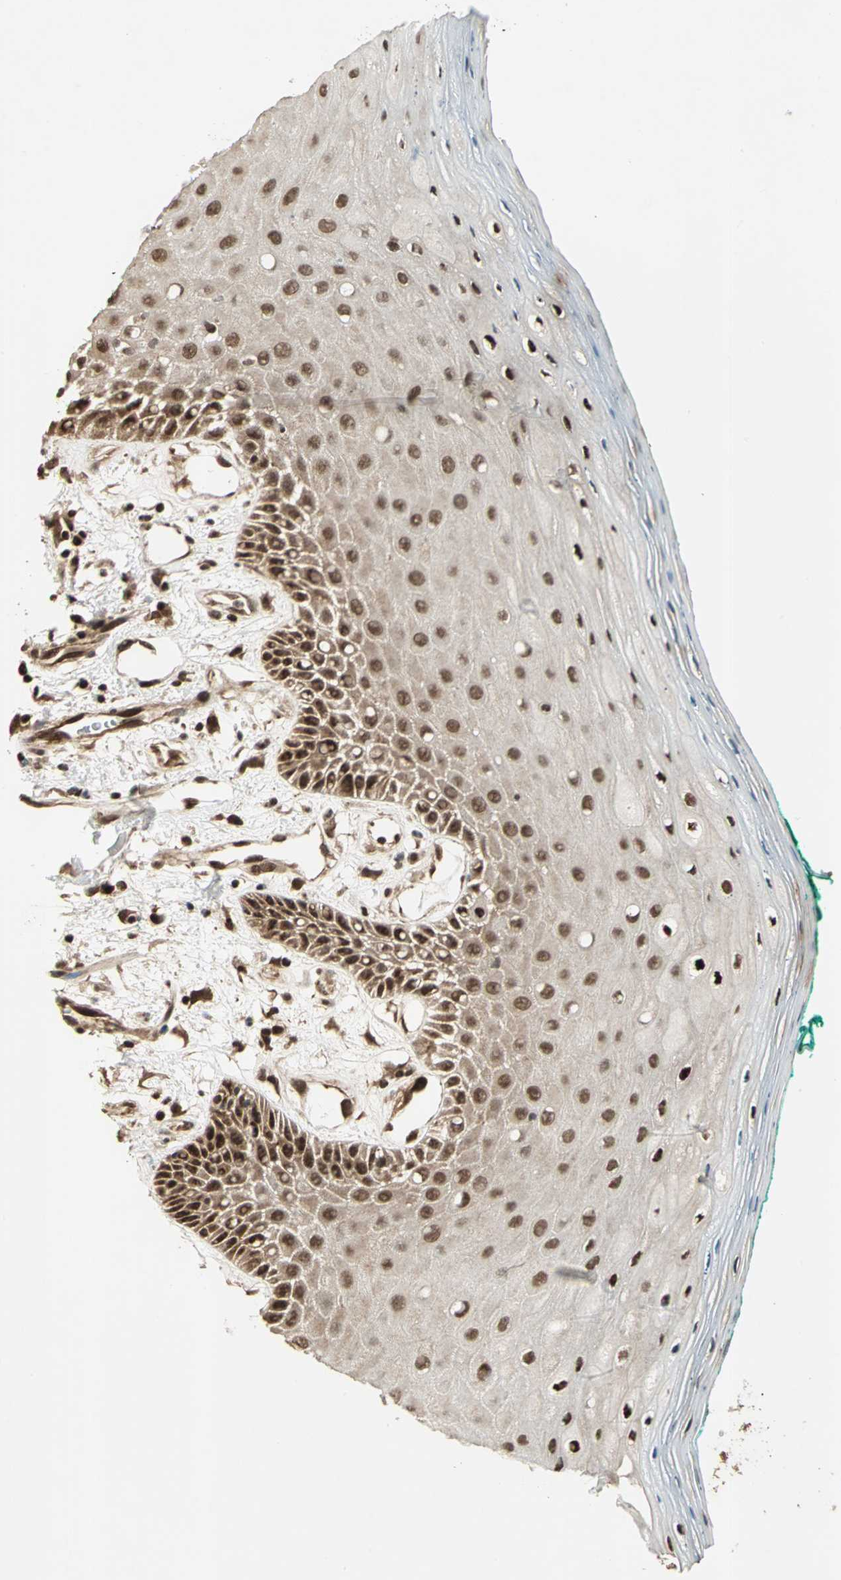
{"staining": {"intensity": "moderate", "quantity": ">75%", "location": "cytoplasmic/membranous,nuclear"}, "tissue": "oral mucosa", "cell_type": "Squamous epithelial cells", "image_type": "normal", "snomed": [{"axis": "morphology", "description": "Normal tissue, NOS"}, {"axis": "morphology", "description": "Squamous cell carcinoma, NOS"}, {"axis": "topography", "description": "Skeletal muscle"}, {"axis": "topography", "description": "Oral tissue"}, {"axis": "topography", "description": "Head-Neck"}], "caption": "Immunohistochemistry of normal oral mucosa demonstrates medium levels of moderate cytoplasmic/membranous,nuclear staining in about >75% of squamous epithelial cells. (Stains: DAB in brown, nuclei in blue, Microscopy: brightfield microscopy at high magnification).", "gene": "PSMC3", "patient": {"sex": "female", "age": 84}}